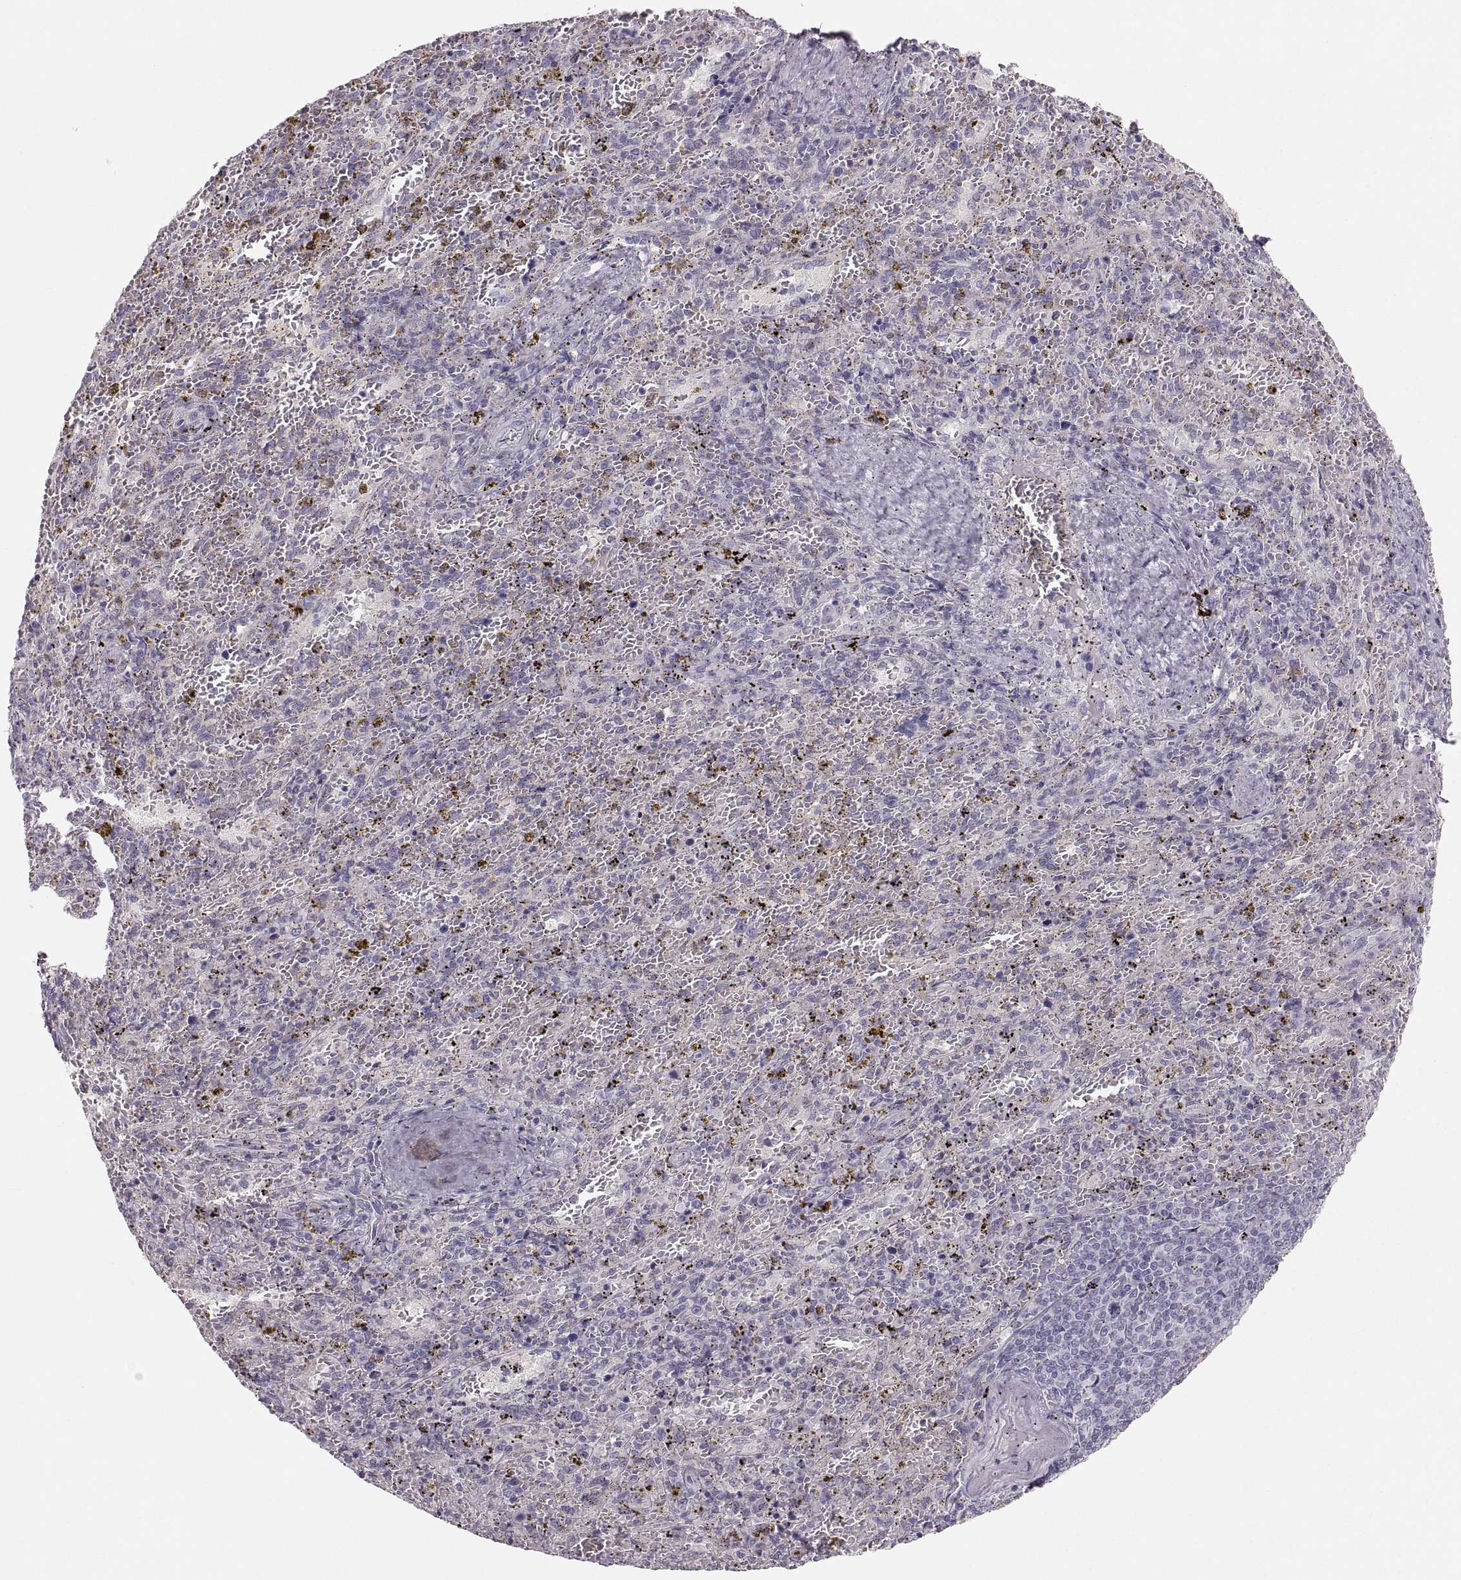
{"staining": {"intensity": "negative", "quantity": "none", "location": "none"}, "tissue": "spleen", "cell_type": "Cells in red pulp", "image_type": "normal", "snomed": [{"axis": "morphology", "description": "Normal tissue, NOS"}, {"axis": "topography", "description": "Spleen"}], "caption": "The image demonstrates no significant expression in cells in red pulp of spleen.", "gene": "RUNDC3A", "patient": {"sex": "female", "age": 50}}